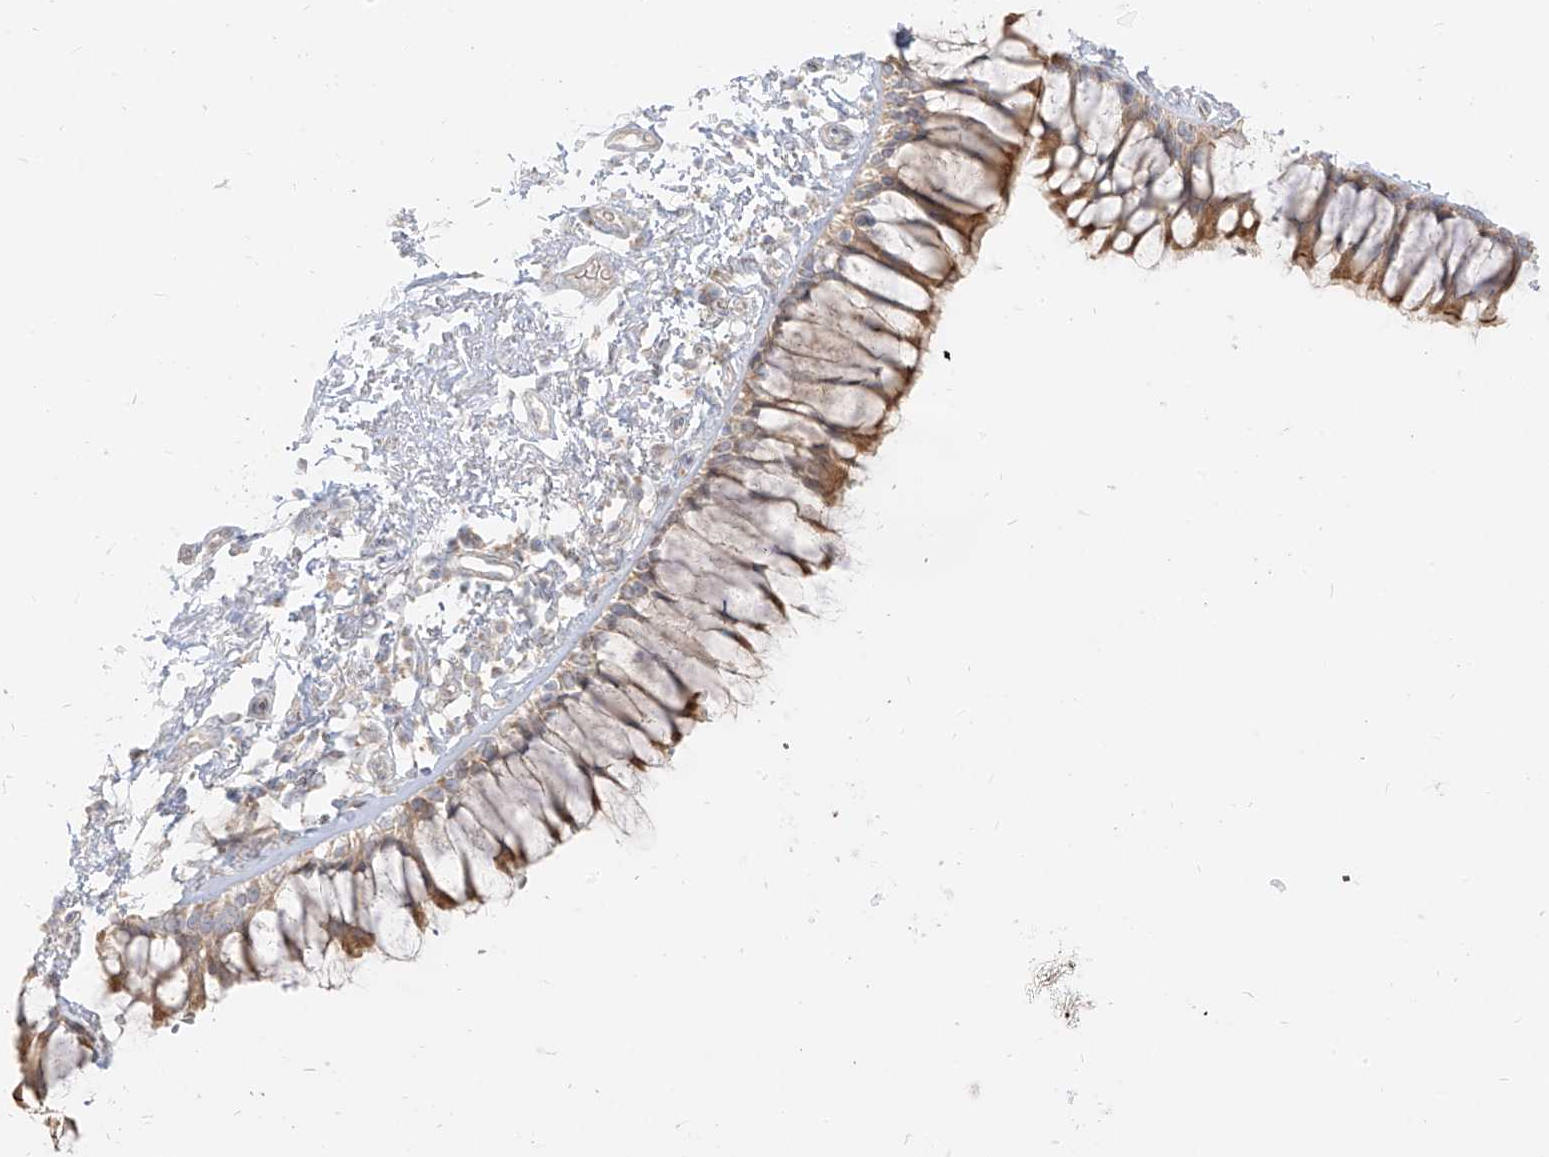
{"staining": {"intensity": "strong", "quantity": "25%-75%", "location": "cytoplasmic/membranous"}, "tissue": "bronchus", "cell_type": "Respiratory epithelial cells", "image_type": "normal", "snomed": [{"axis": "morphology", "description": "Normal tissue, NOS"}, {"axis": "topography", "description": "Cartilage tissue"}, {"axis": "topography", "description": "Bronchus"}], "caption": "Bronchus stained for a protein (brown) displays strong cytoplasmic/membranous positive expression in approximately 25%-75% of respiratory epithelial cells.", "gene": "ZIM3", "patient": {"sex": "female", "age": 73}}